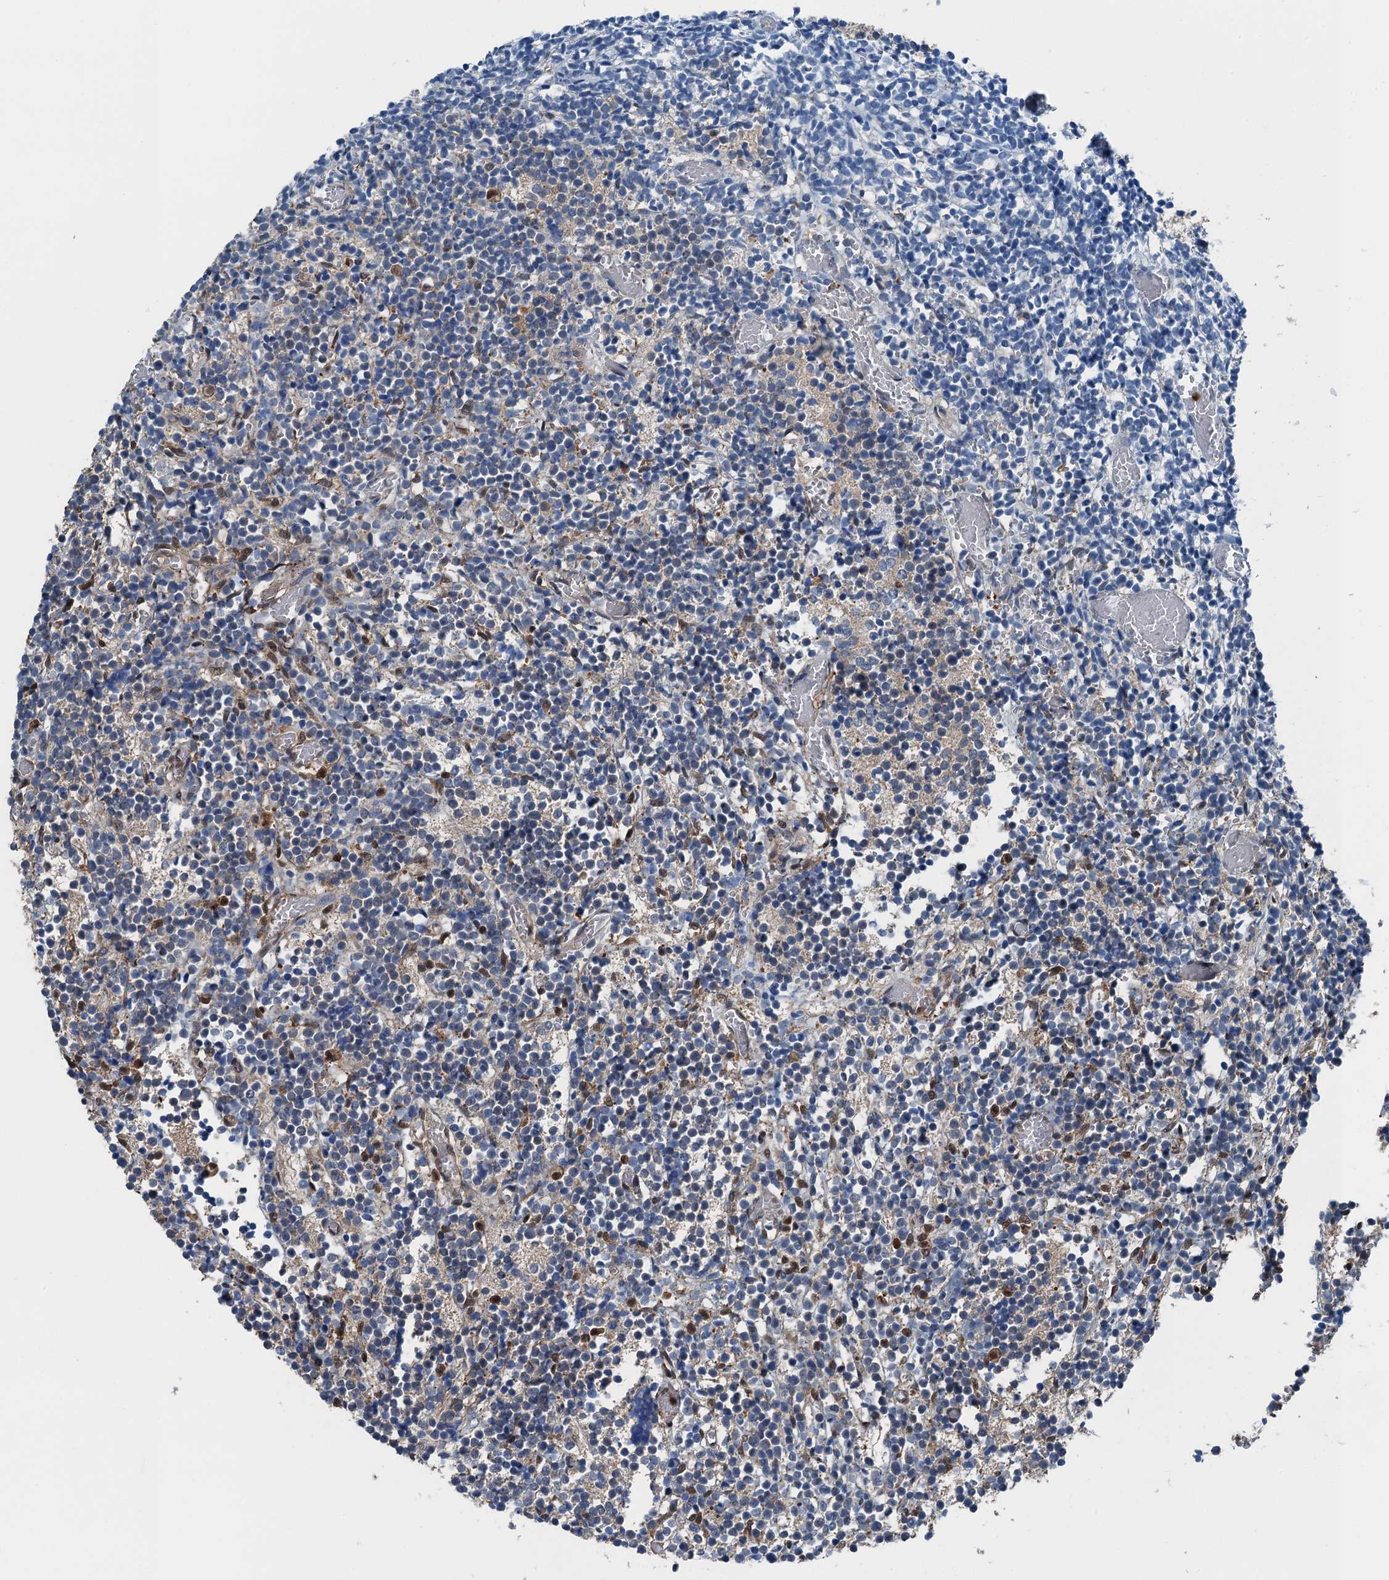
{"staining": {"intensity": "moderate", "quantity": "<25%", "location": "nuclear"}, "tissue": "glioma", "cell_type": "Tumor cells", "image_type": "cancer", "snomed": [{"axis": "morphology", "description": "Glioma, malignant, Low grade"}, {"axis": "topography", "description": "Brain"}], "caption": "This is an image of immunohistochemistry (IHC) staining of malignant low-grade glioma, which shows moderate positivity in the nuclear of tumor cells.", "gene": "RNH1", "patient": {"sex": "female", "age": 1}}